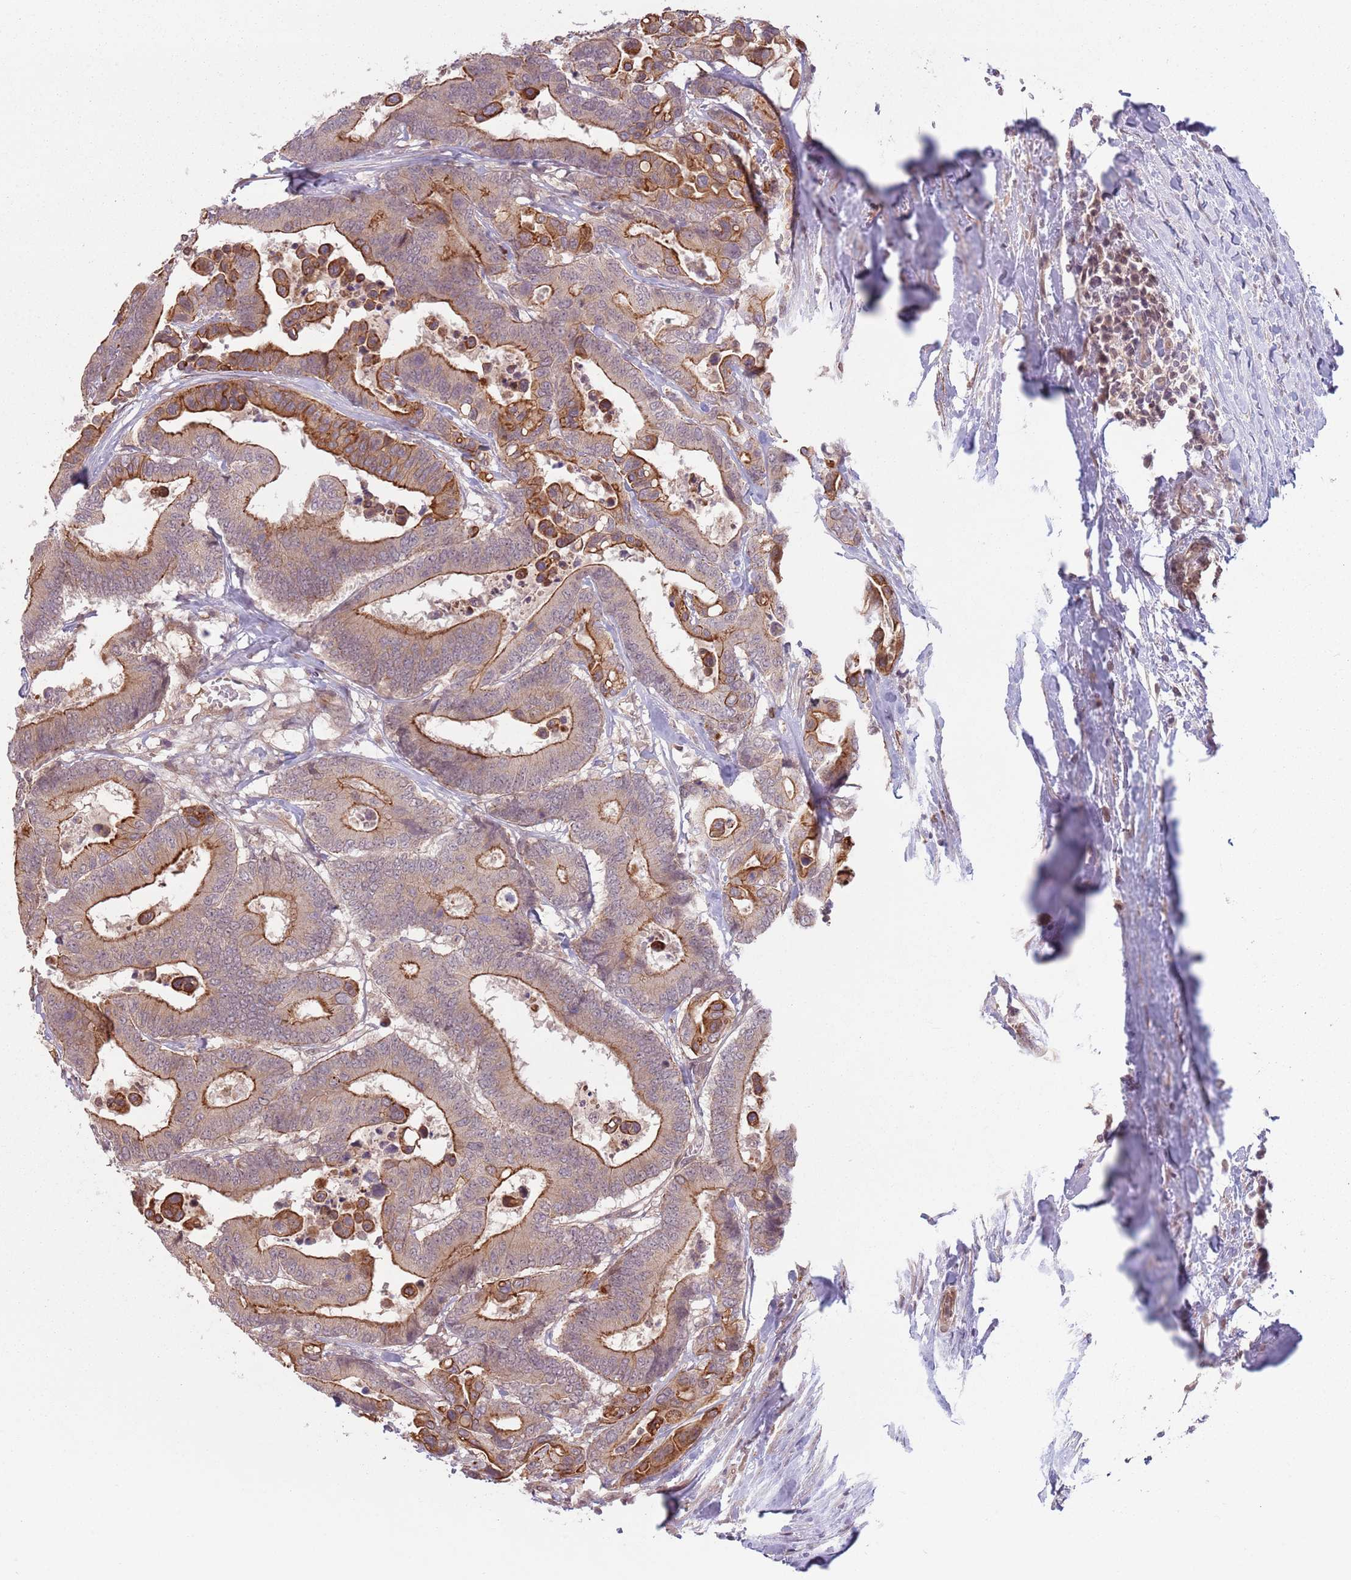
{"staining": {"intensity": "strong", "quantity": ">75%", "location": "cytoplasmic/membranous"}, "tissue": "colorectal cancer", "cell_type": "Tumor cells", "image_type": "cancer", "snomed": [{"axis": "morphology", "description": "Normal tissue, NOS"}, {"axis": "morphology", "description": "Adenocarcinoma, NOS"}, {"axis": "topography", "description": "Colon"}], "caption": "A micrograph showing strong cytoplasmic/membranous expression in about >75% of tumor cells in adenocarcinoma (colorectal), as visualized by brown immunohistochemical staining.", "gene": "CCDC154", "patient": {"sex": "male", "age": 82}}